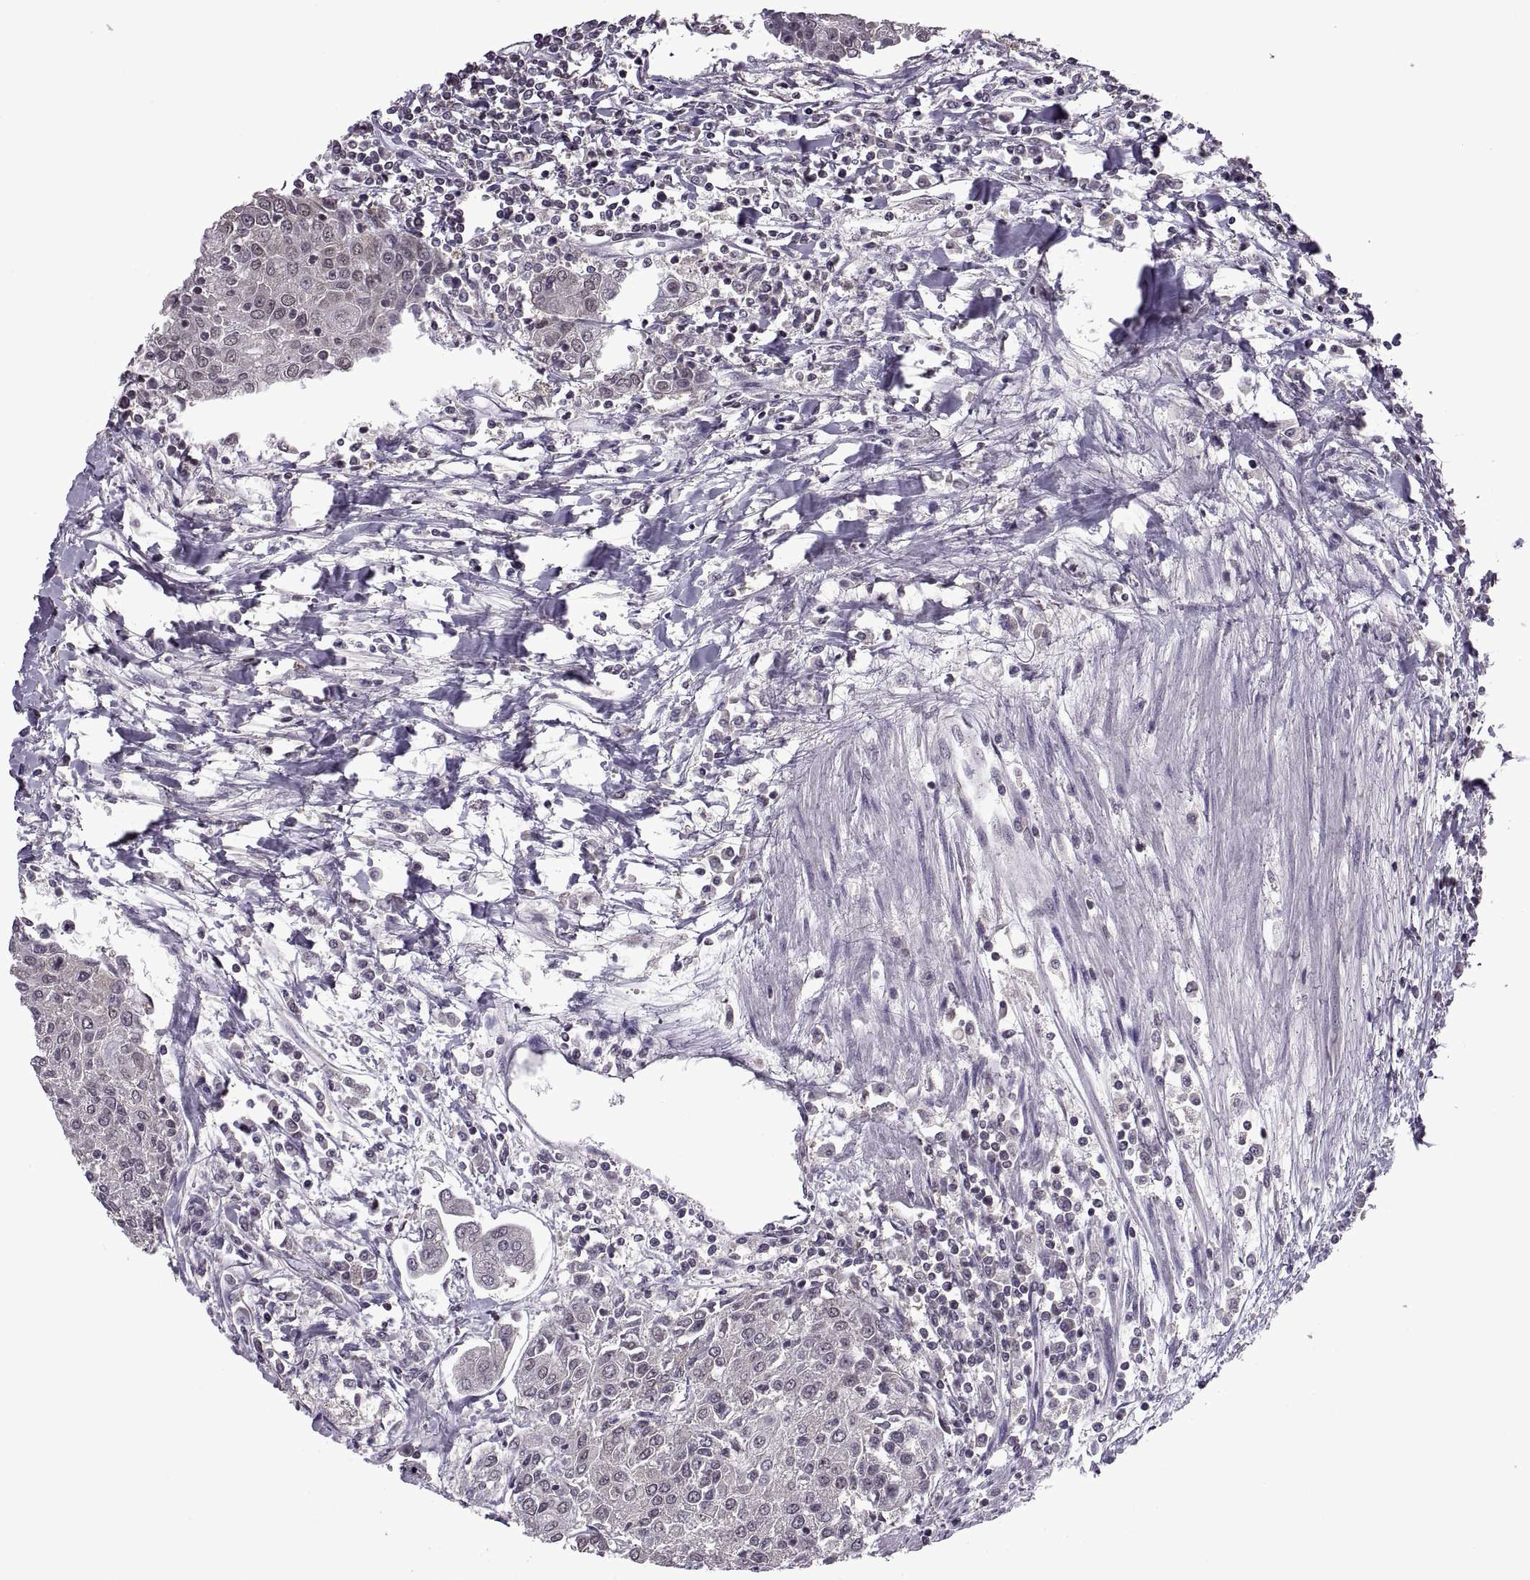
{"staining": {"intensity": "negative", "quantity": "none", "location": "none"}, "tissue": "urothelial cancer", "cell_type": "Tumor cells", "image_type": "cancer", "snomed": [{"axis": "morphology", "description": "Urothelial carcinoma, High grade"}, {"axis": "topography", "description": "Urinary bladder"}], "caption": "Urothelial cancer was stained to show a protein in brown. There is no significant expression in tumor cells. (DAB immunohistochemistry, high magnification).", "gene": "INTS3", "patient": {"sex": "female", "age": 85}}